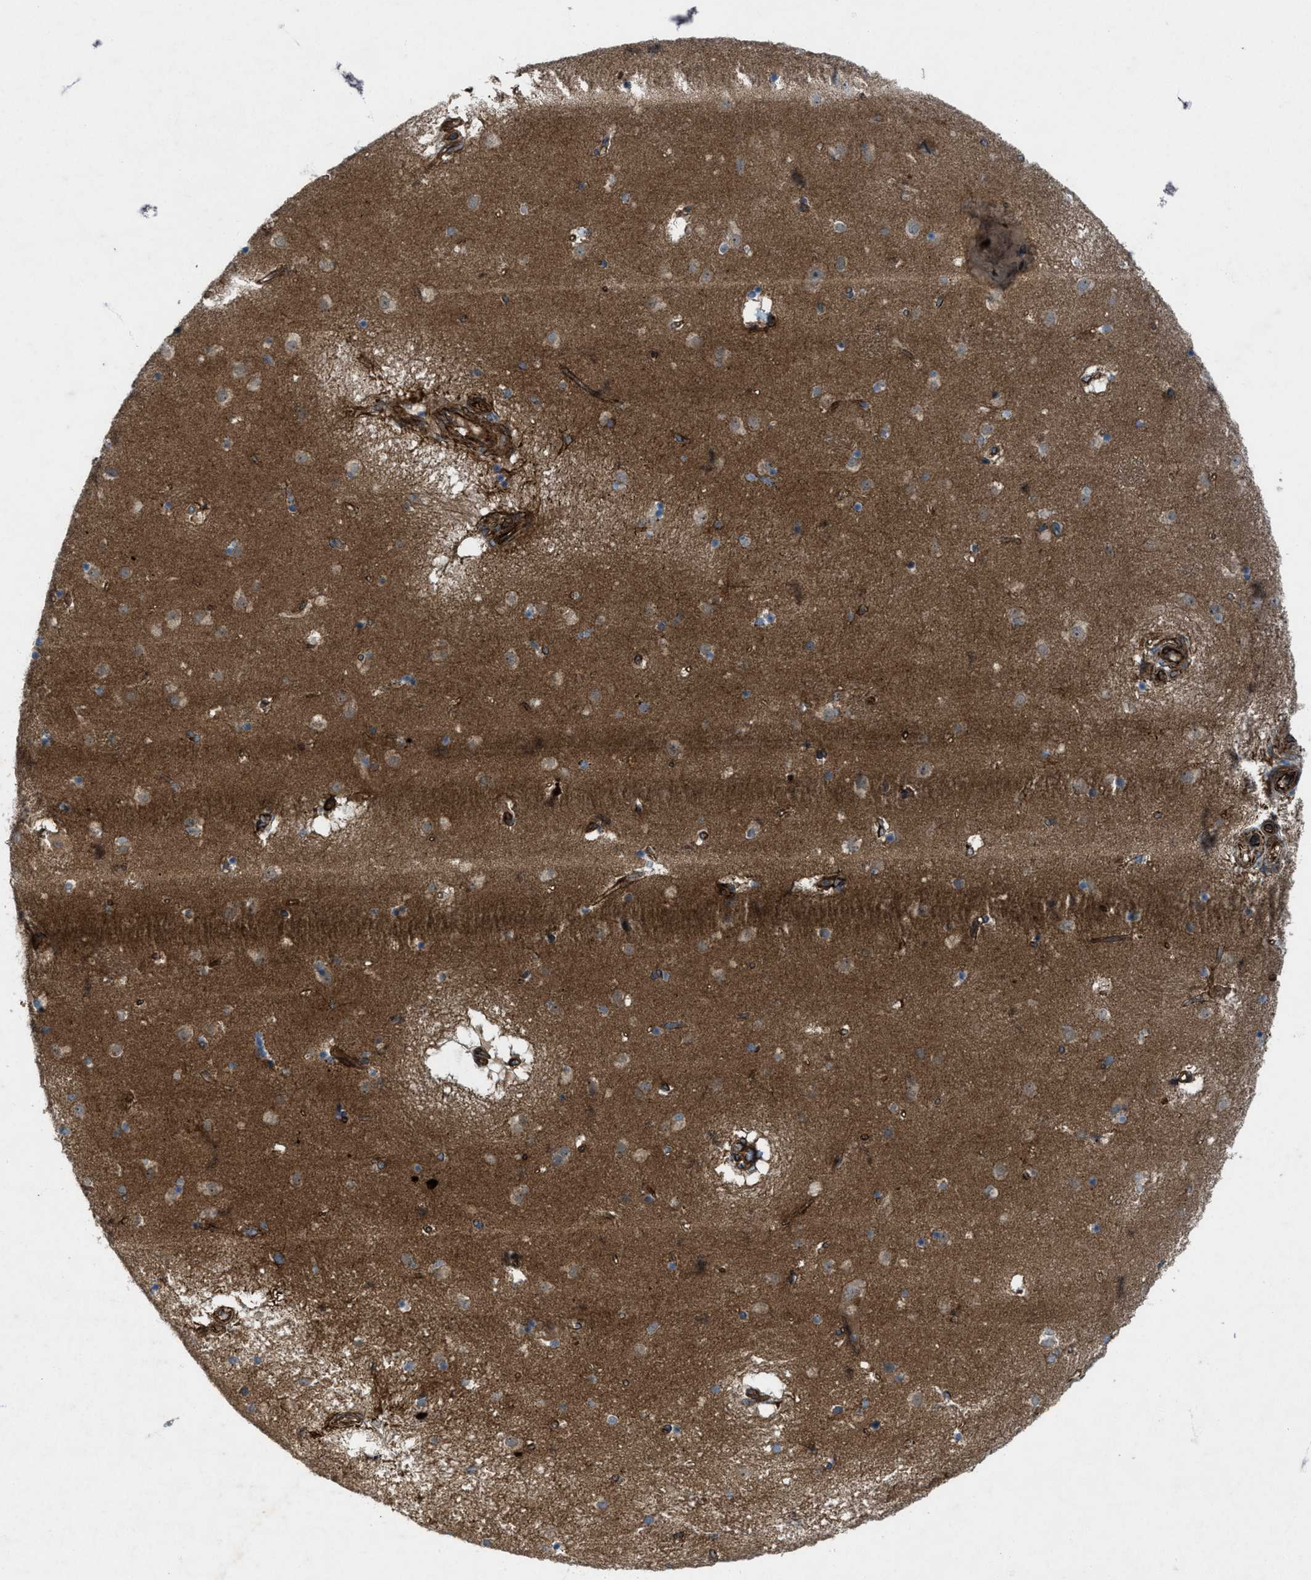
{"staining": {"intensity": "moderate", "quantity": "25%-75%", "location": "cytoplasmic/membranous"}, "tissue": "caudate", "cell_type": "Glial cells", "image_type": "normal", "snomed": [{"axis": "morphology", "description": "Normal tissue, NOS"}, {"axis": "topography", "description": "Lateral ventricle wall"}], "caption": "An image showing moderate cytoplasmic/membranous staining in about 25%-75% of glial cells in unremarkable caudate, as visualized by brown immunohistochemical staining.", "gene": "URGCP", "patient": {"sex": "male", "age": 70}}